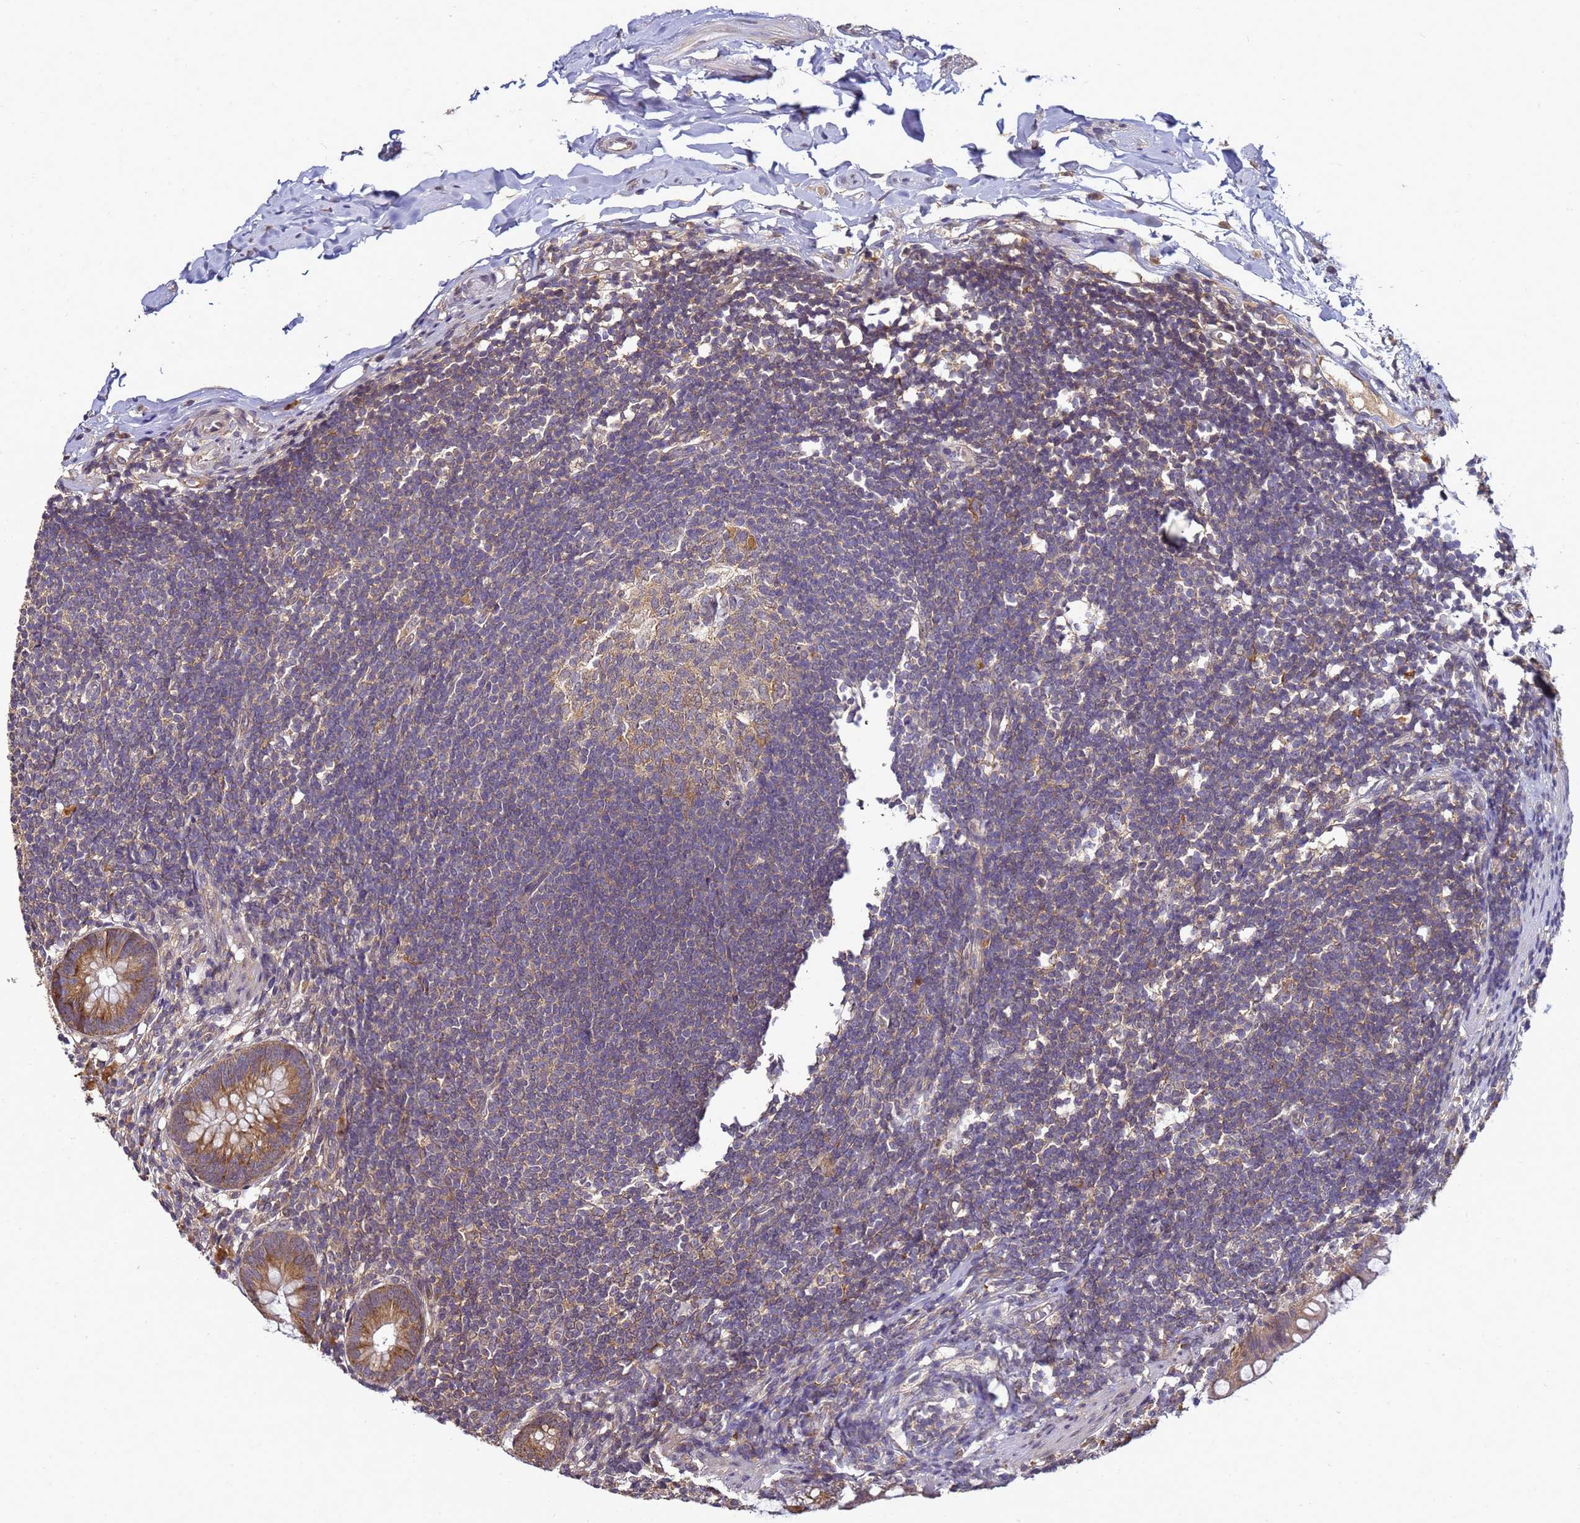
{"staining": {"intensity": "moderate", "quantity": ">75%", "location": "cytoplasmic/membranous"}, "tissue": "appendix", "cell_type": "Glandular cells", "image_type": "normal", "snomed": [{"axis": "morphology", "description": "Normal tissue, NOS"}, {"axis": "topography", "description": "Appendix"}], "caption": "Immunohistochemical staining of benign human appendix exhibits moderate cytoplasmic/membranous protein staining in approximately >75% of glandular cells. (Stains: DAB in brown, nuclei in blue, Microscopy: brightfield microscopy at high magnification).", "gene": "ANKRD17", "patient": {"sex": "female", "age": 62}}